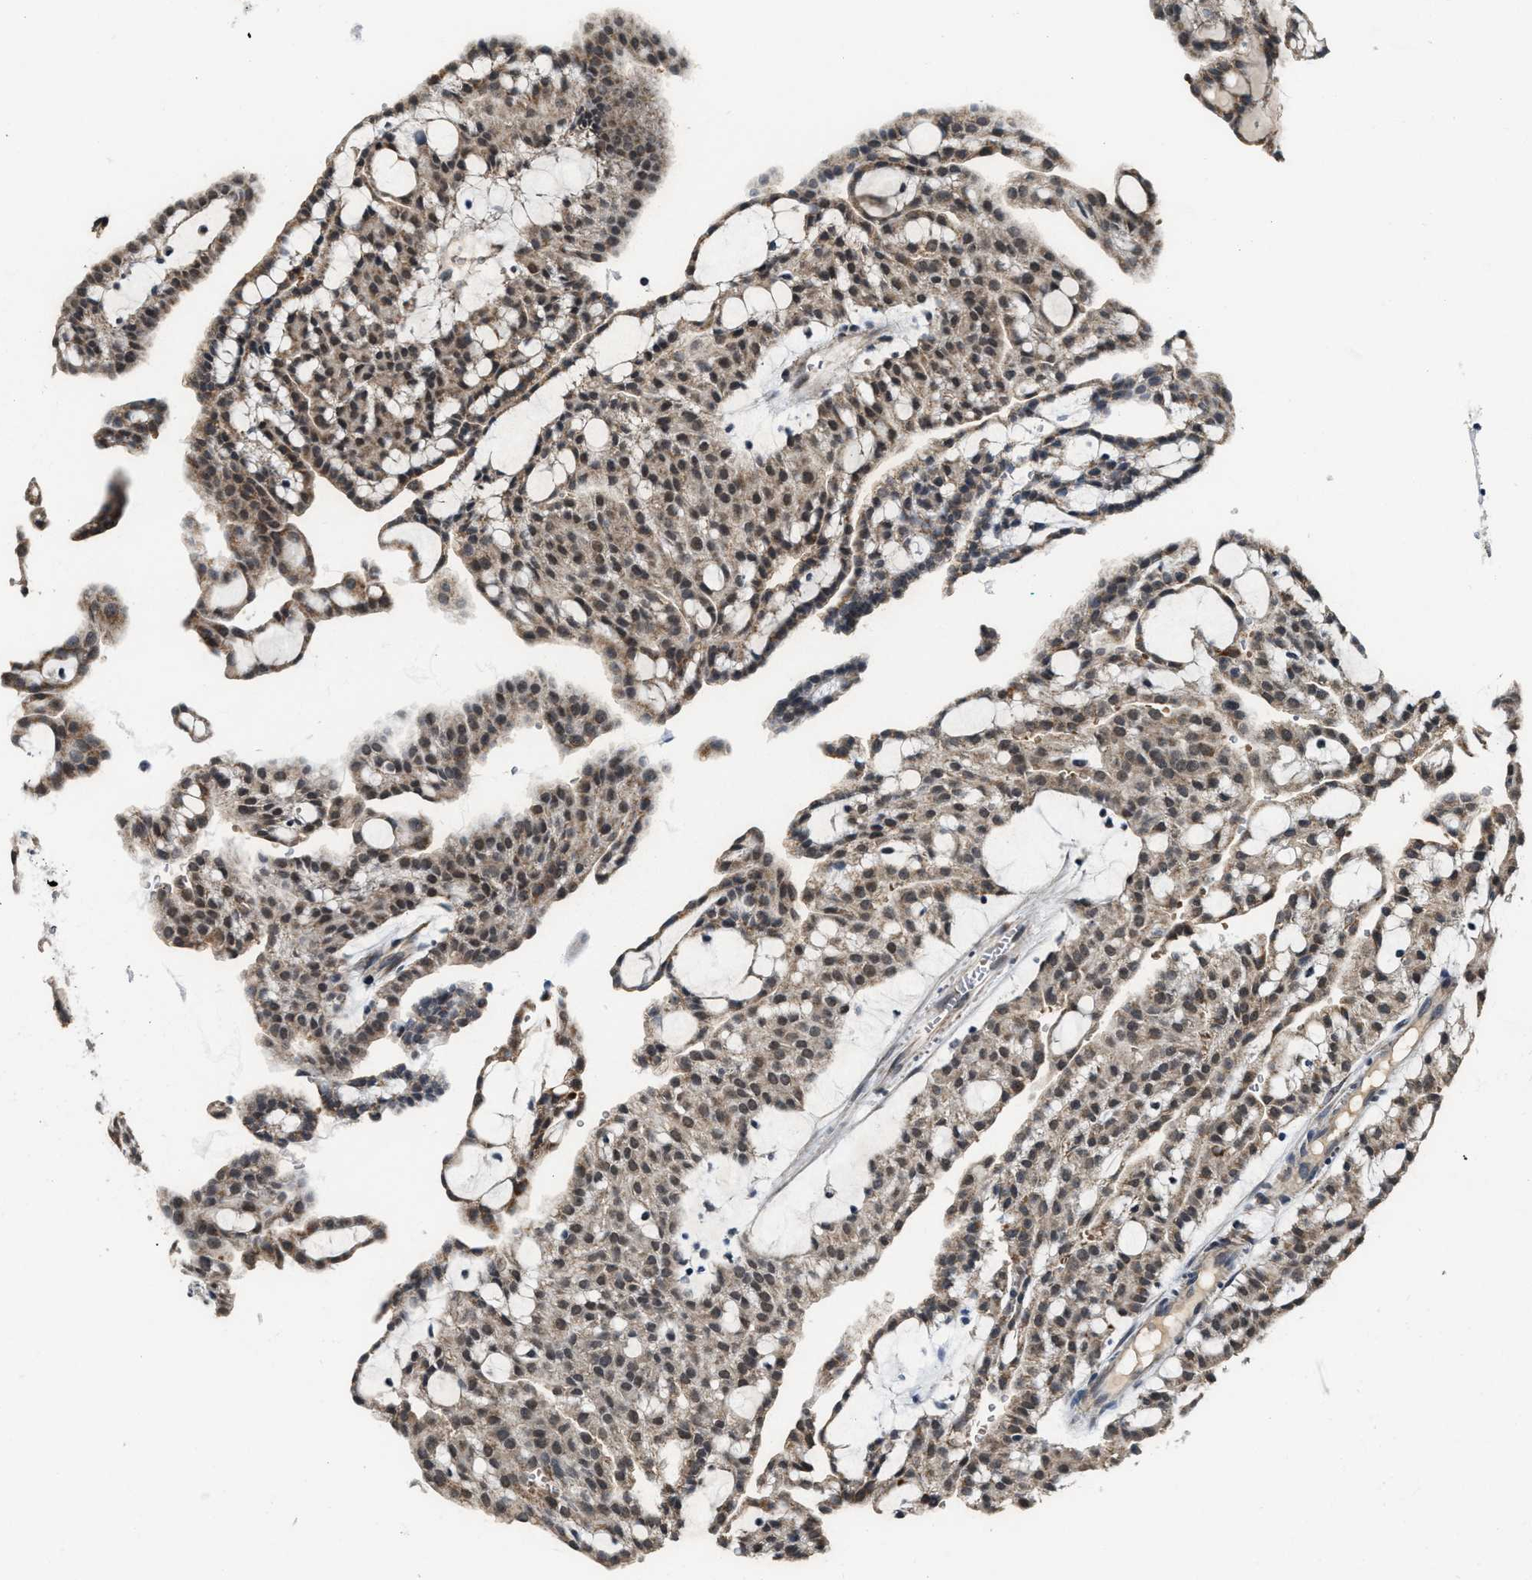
{"staining": {"intensity": "weak", "quantity": ">75%", "location": "cytoplasmic/membranous,nuclear"}, "tissue": "renal cancer", "cell_type": "Tumor cells", "image_type": "cancer", "snomed": [{"axis": "morphology", "description": "Adenocarcinoma, NOS"}, {"axis": "topography", "description": "Kidney"}], "caption": "A brown stain labels weak cytoplasmic/membranous and nuclear staining of a protein in renal cancer tumor cells.", "gene": "KIF24", "patient": {"sex": "male", "age": 63}}